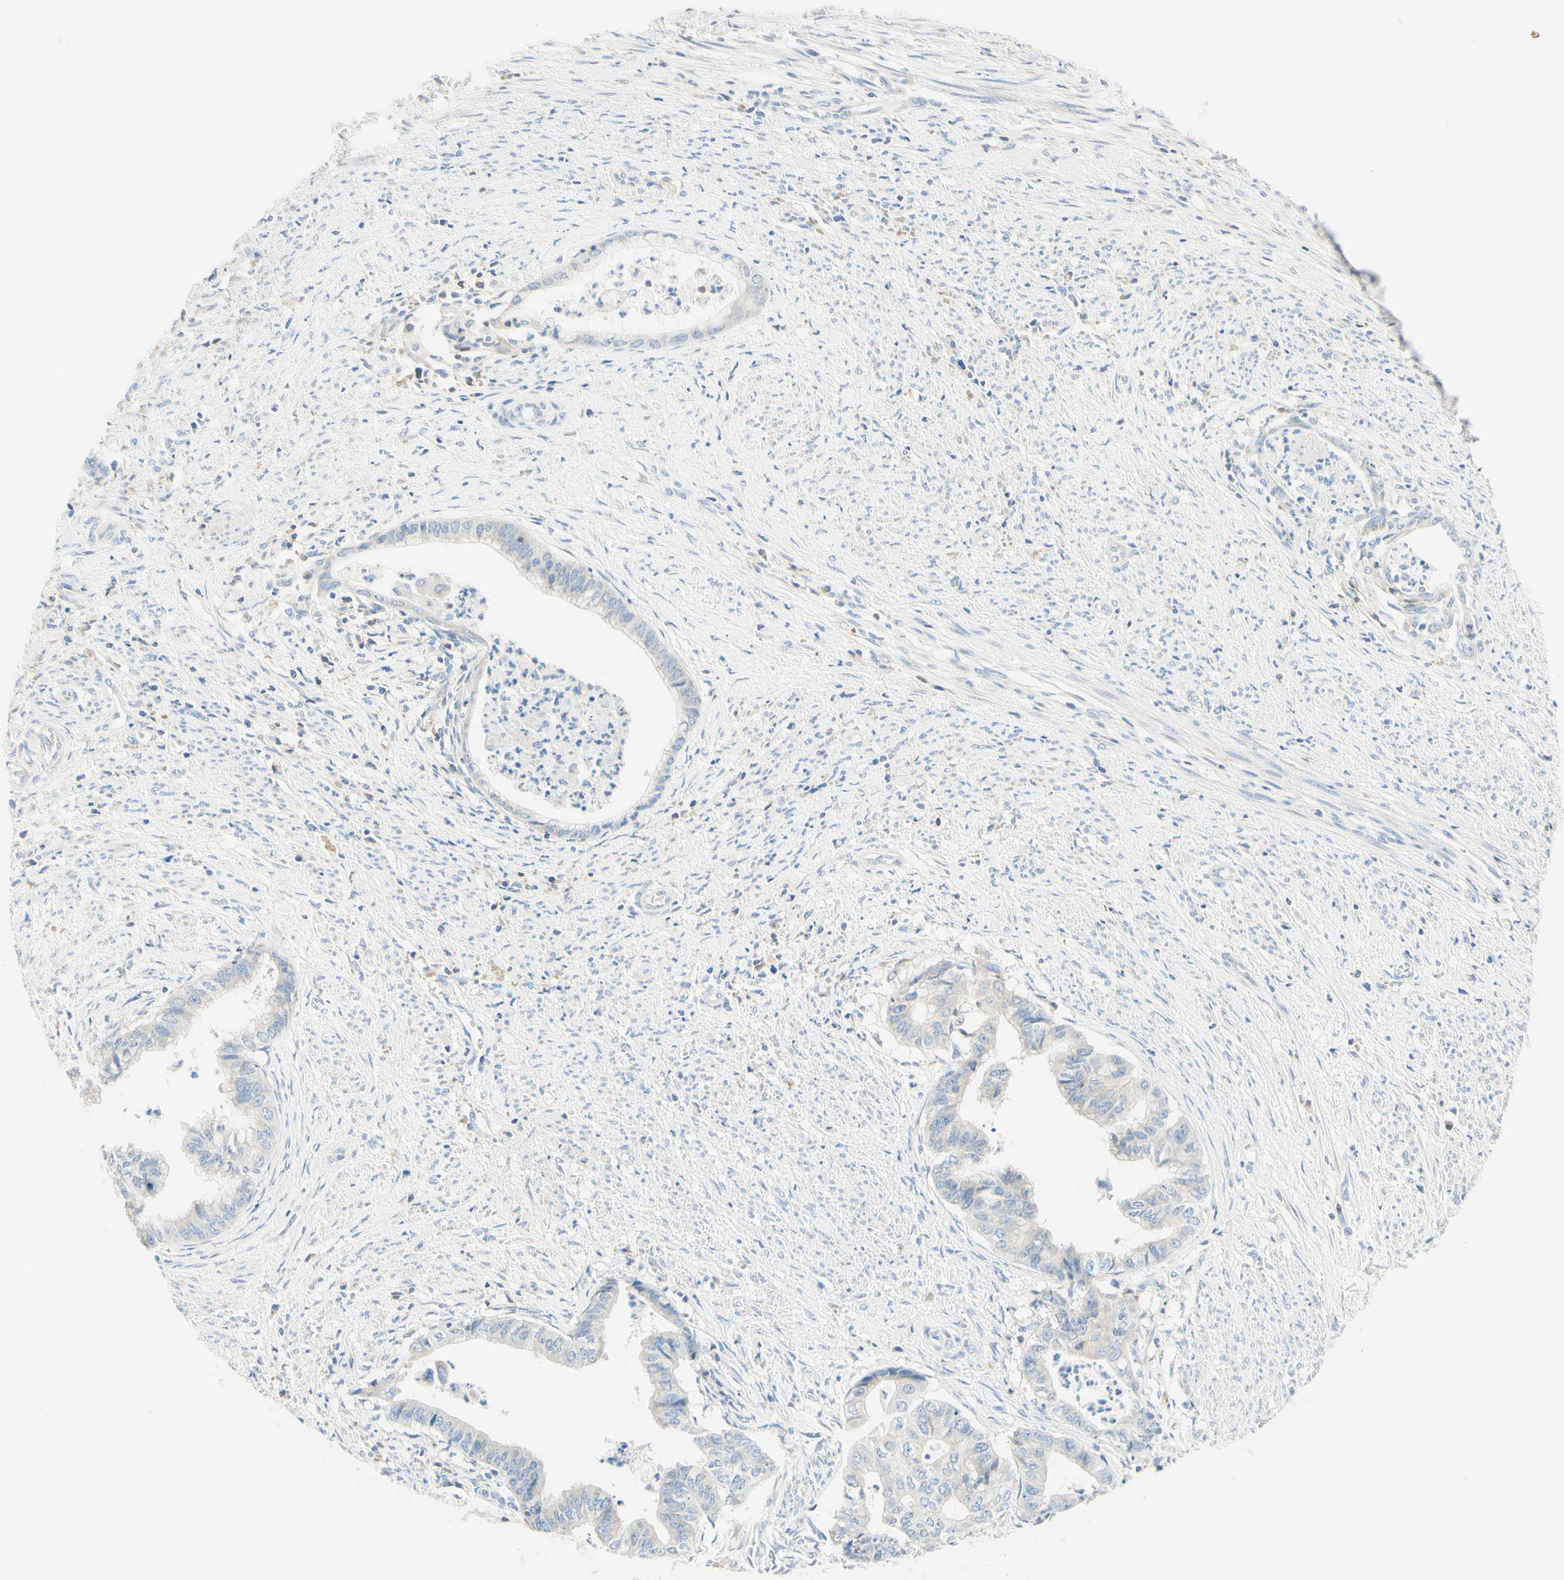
{"staining": {"intensity": "negative", "quantity": "none", "location": "none"}, "tissue": "endometrial cancer", "cell_type": "Tumor cells", "image_type": "cancer", "snomed": [{"axis": "morphology", "description": "Necrosis, NOS"}, {"axis": "morphology", "description": "Adenocarcinoma, NOS"}, {"axis": "topography", "description": "Endometrium"}], "caption": "Tumor cells are negative for protein expression in human adenocarcinoma (endometrial).", "gene": "LAT", "patient": {"sex": "female", "age": 79}}